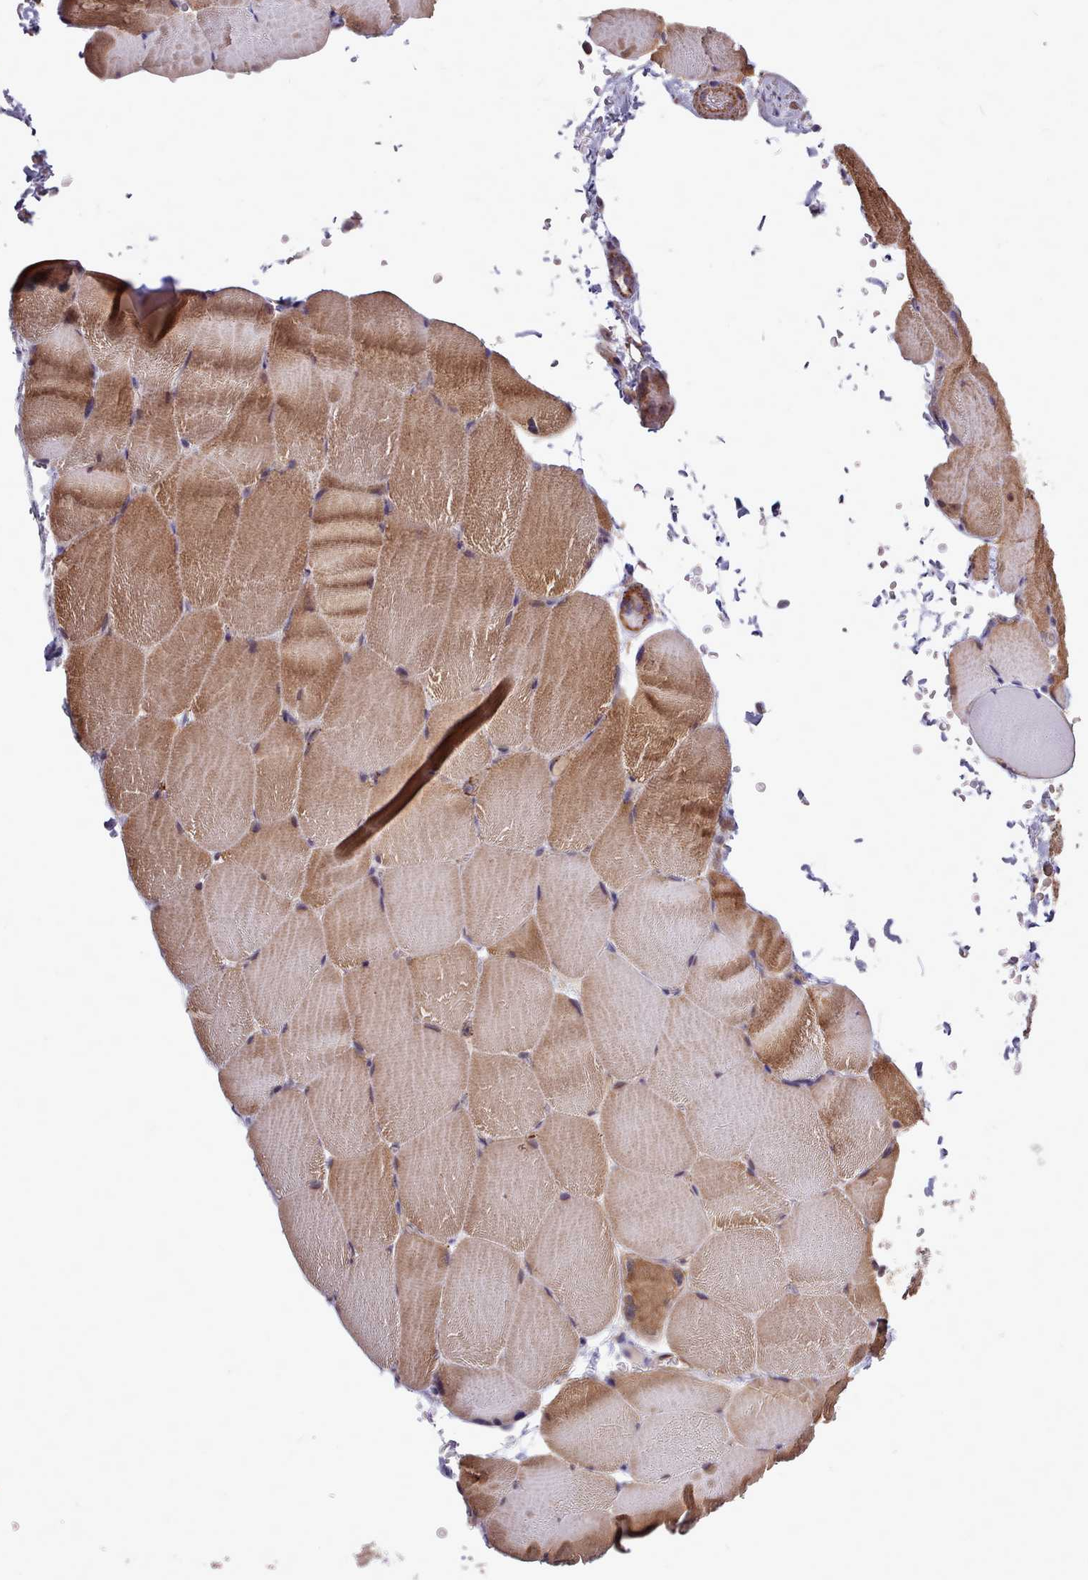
{"staining": {"intensity": "moderate", "quantity": ">75%", "location": "cytoplasmic/membranous"}, "tissue": "skeletal muscle", "cell_type": "Myocytes", "image_type": "normal", "snomed": [{"axis": "morphology", "description": "Normal tissue, NOS"}, {"axis": "topography", "description": "Skeletal muscle"}, {"axis": "topography", "description": "Parathyroid gland"}], "caption": "A photomicrograph of human skeletal muscle stained for a protein demonstrates moderate cytoplasmic/membranous brown staining in myocytes. Using DAB (3,3'-diaminobenzidine) (brown) and hematoxylin (blue) stains, captured at high magnification using brightfield microscopy.", "gene": "STUB1", "patient": {"sex": "female", "age": 37}}